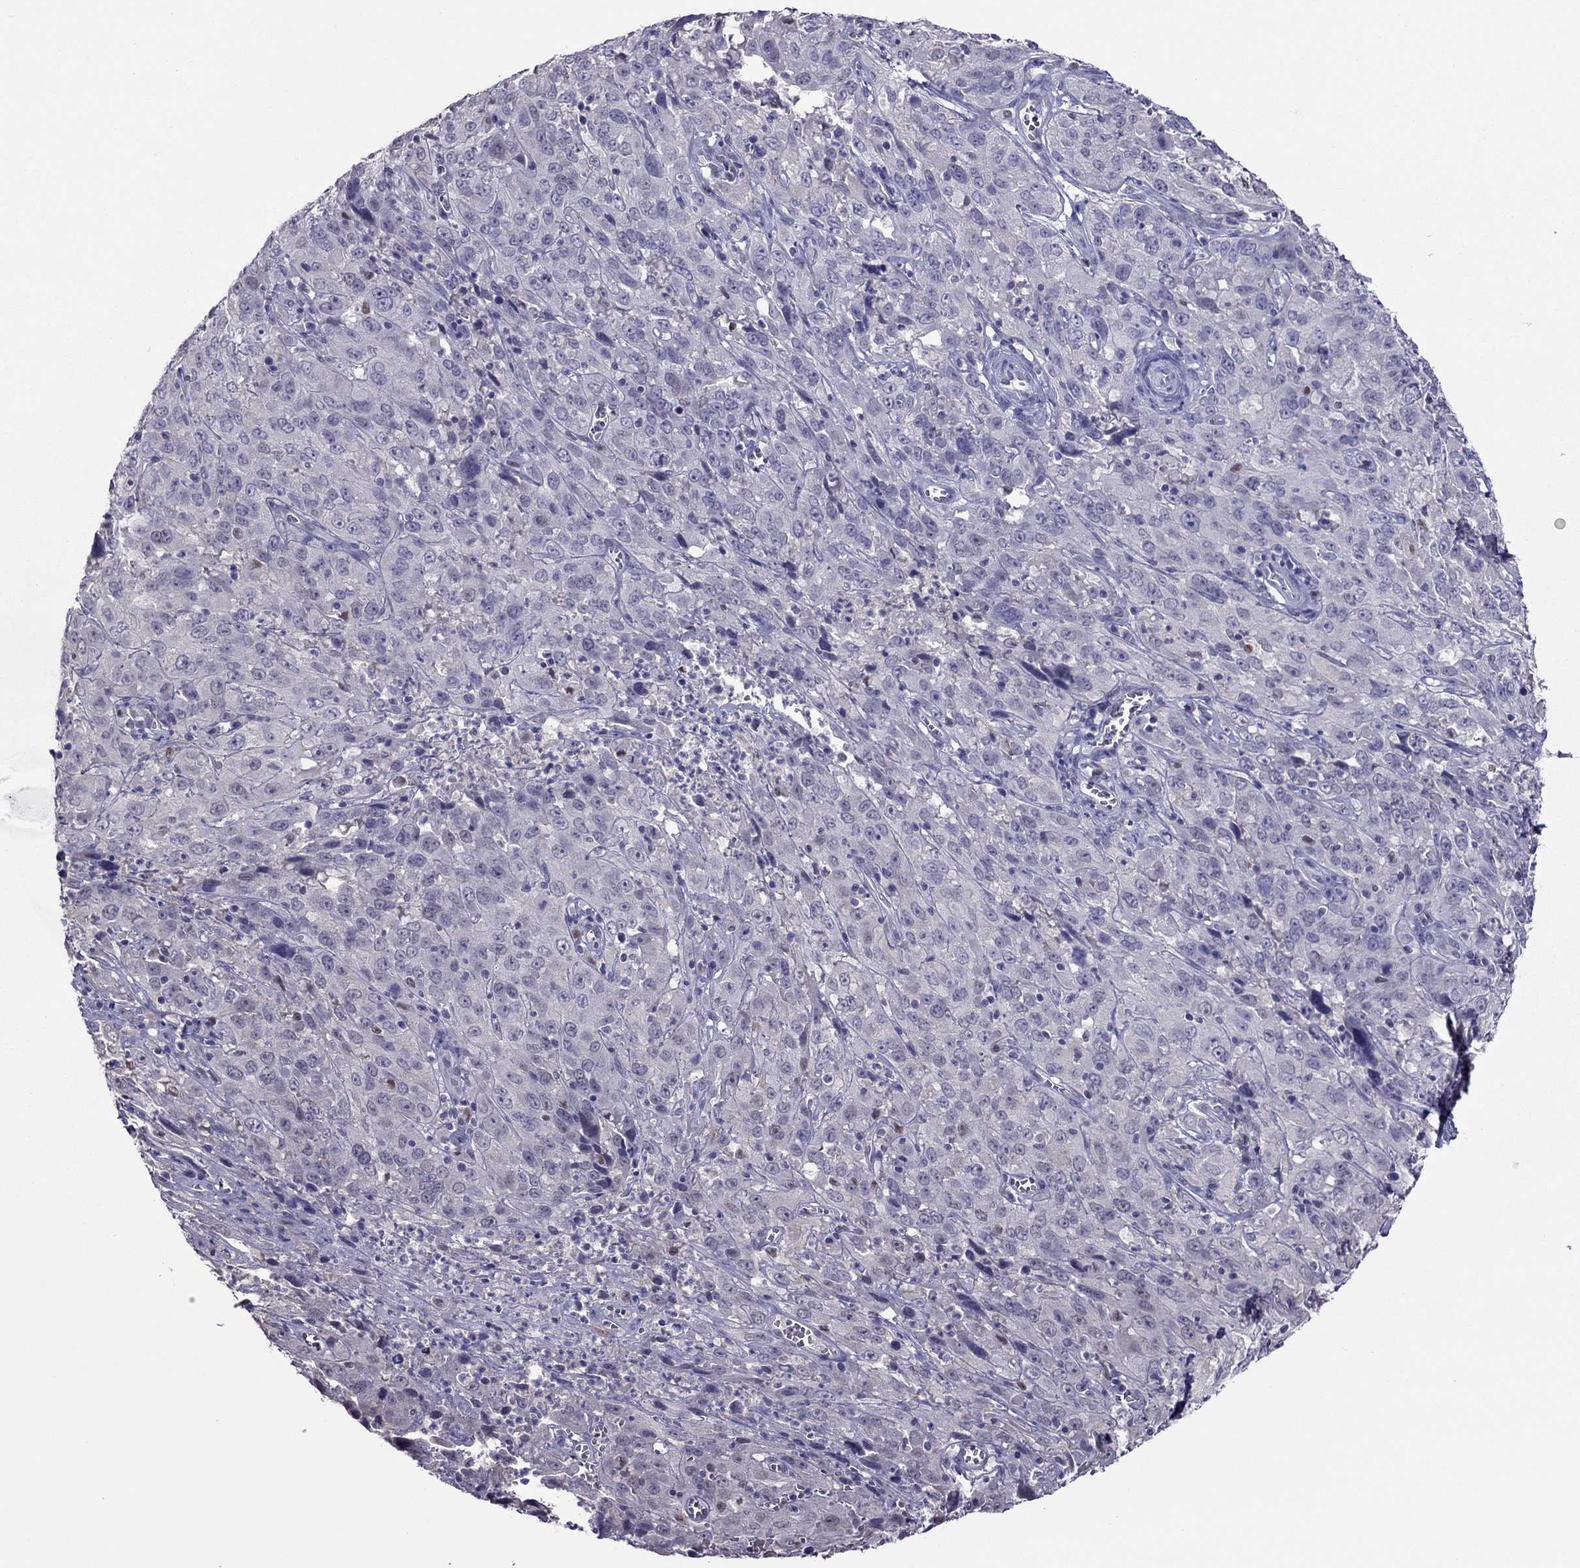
{"staining": {"intensity": "negative", "quantity": "none", "location": "none"}, "tissue": "cervical cancer", "cell_type": "Tumor cells", "image_type": "cancer", "snomed": [{"axis": "morphology", "description": "Squamous cell carcinoma, NOS"}, {"axis": "topography", "description": "Cervix"}], "caption": "Protein analysis of cervical cancer shows no significant staining in tumor cells.", "gene": "SPINT3", "patient": {"sex": "female", "age": 32}}